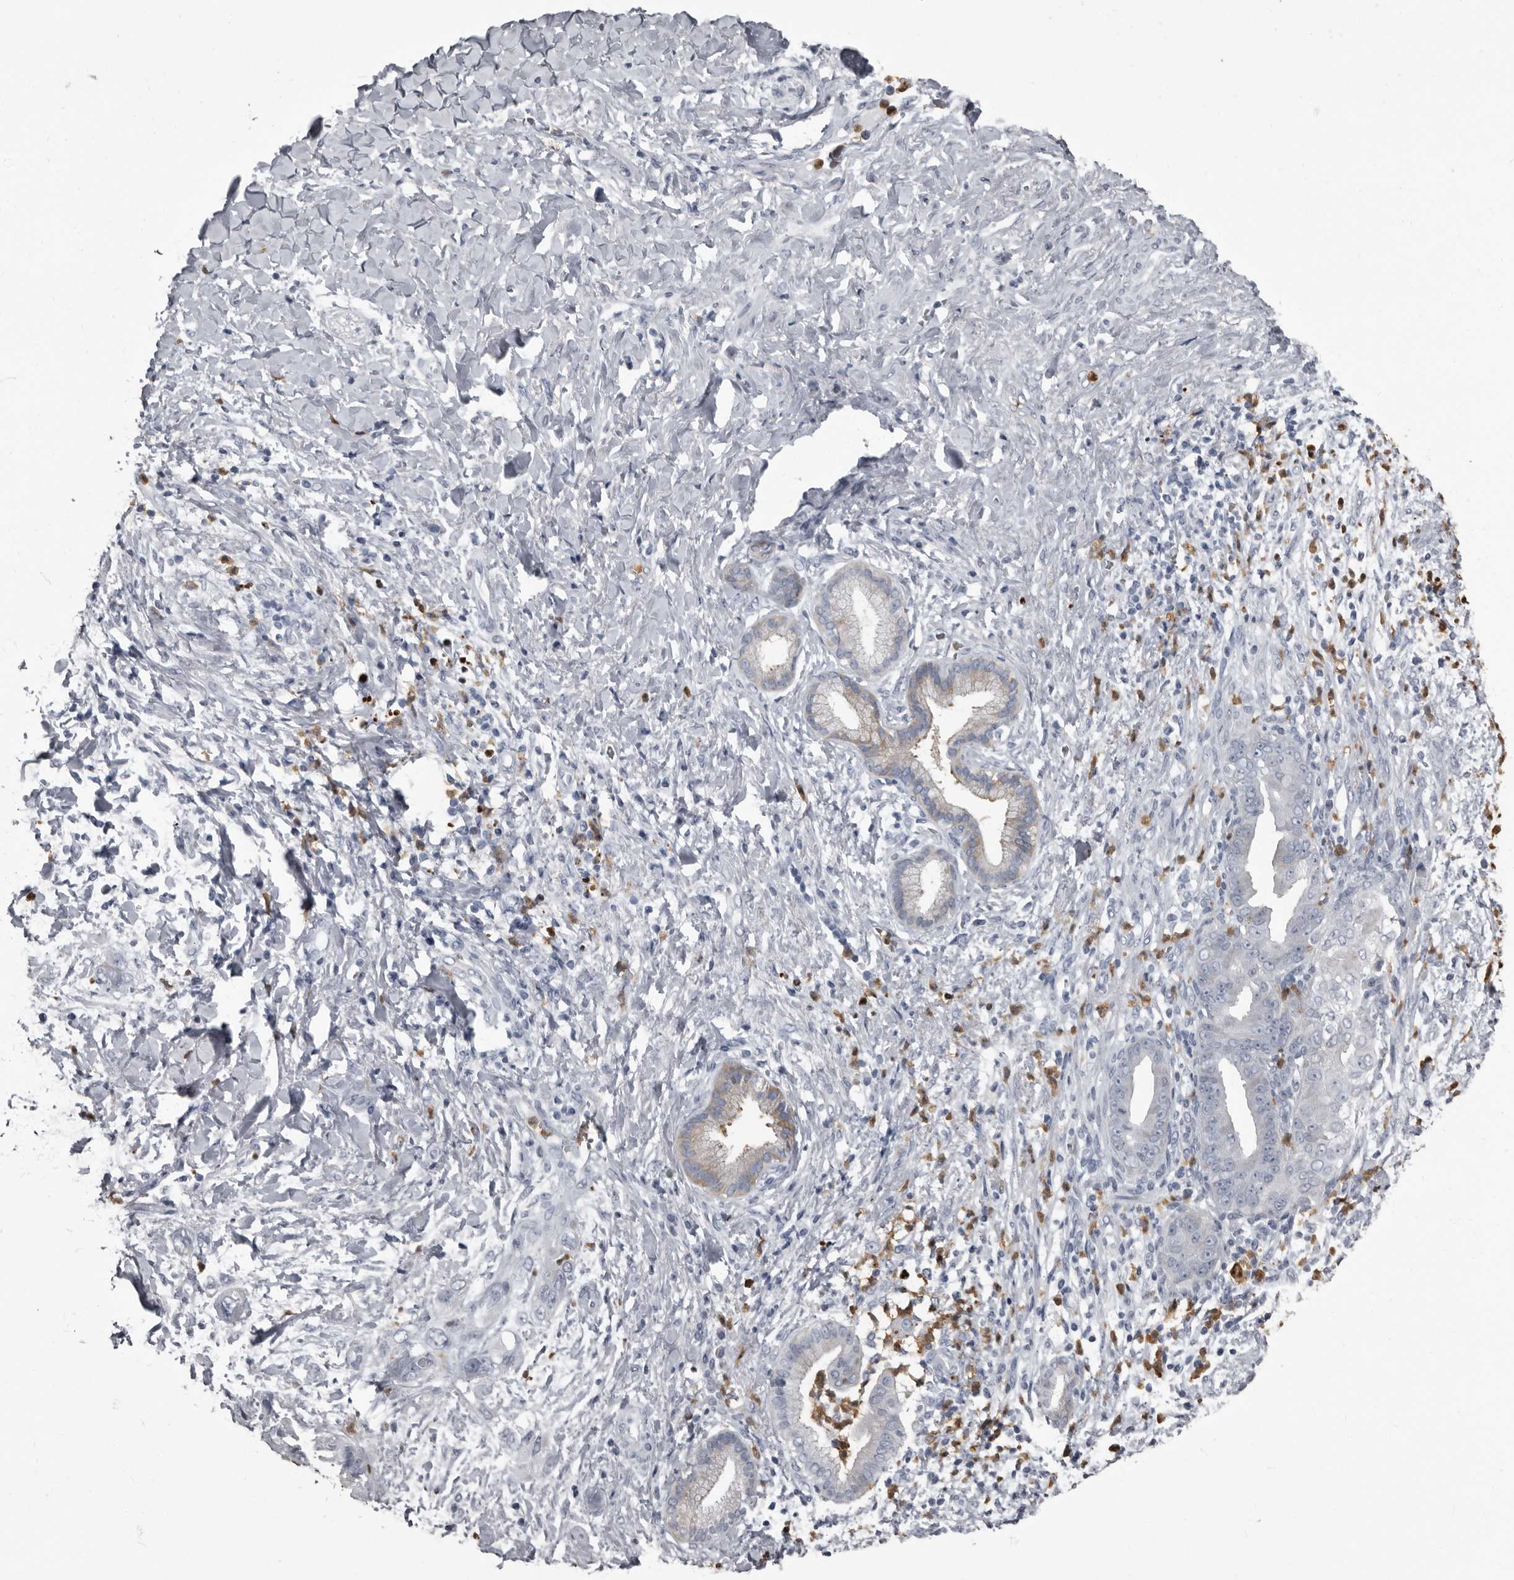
{"staining": {"intensity": "negative", "quantity": "none", "location": "none"}, "tissue": "pancreatic cancer", "cell_type": "Tumor cells", "image_type": "cancer", "snomed": [{"axis": "morphology", "description": "Adenocarcinoma, NOS"}, {"axis": "topography", "description": "Pancreas"}], "caption": "Immunohistochemistry (IHC) photomicrograph of pancreatic cancer (adenocarcinoma) stained for a protein (brown), which exhibits no positivity in tumor cells.", "gene": "TPD52L1", "patient": {"sex": "female", "age": 78}}